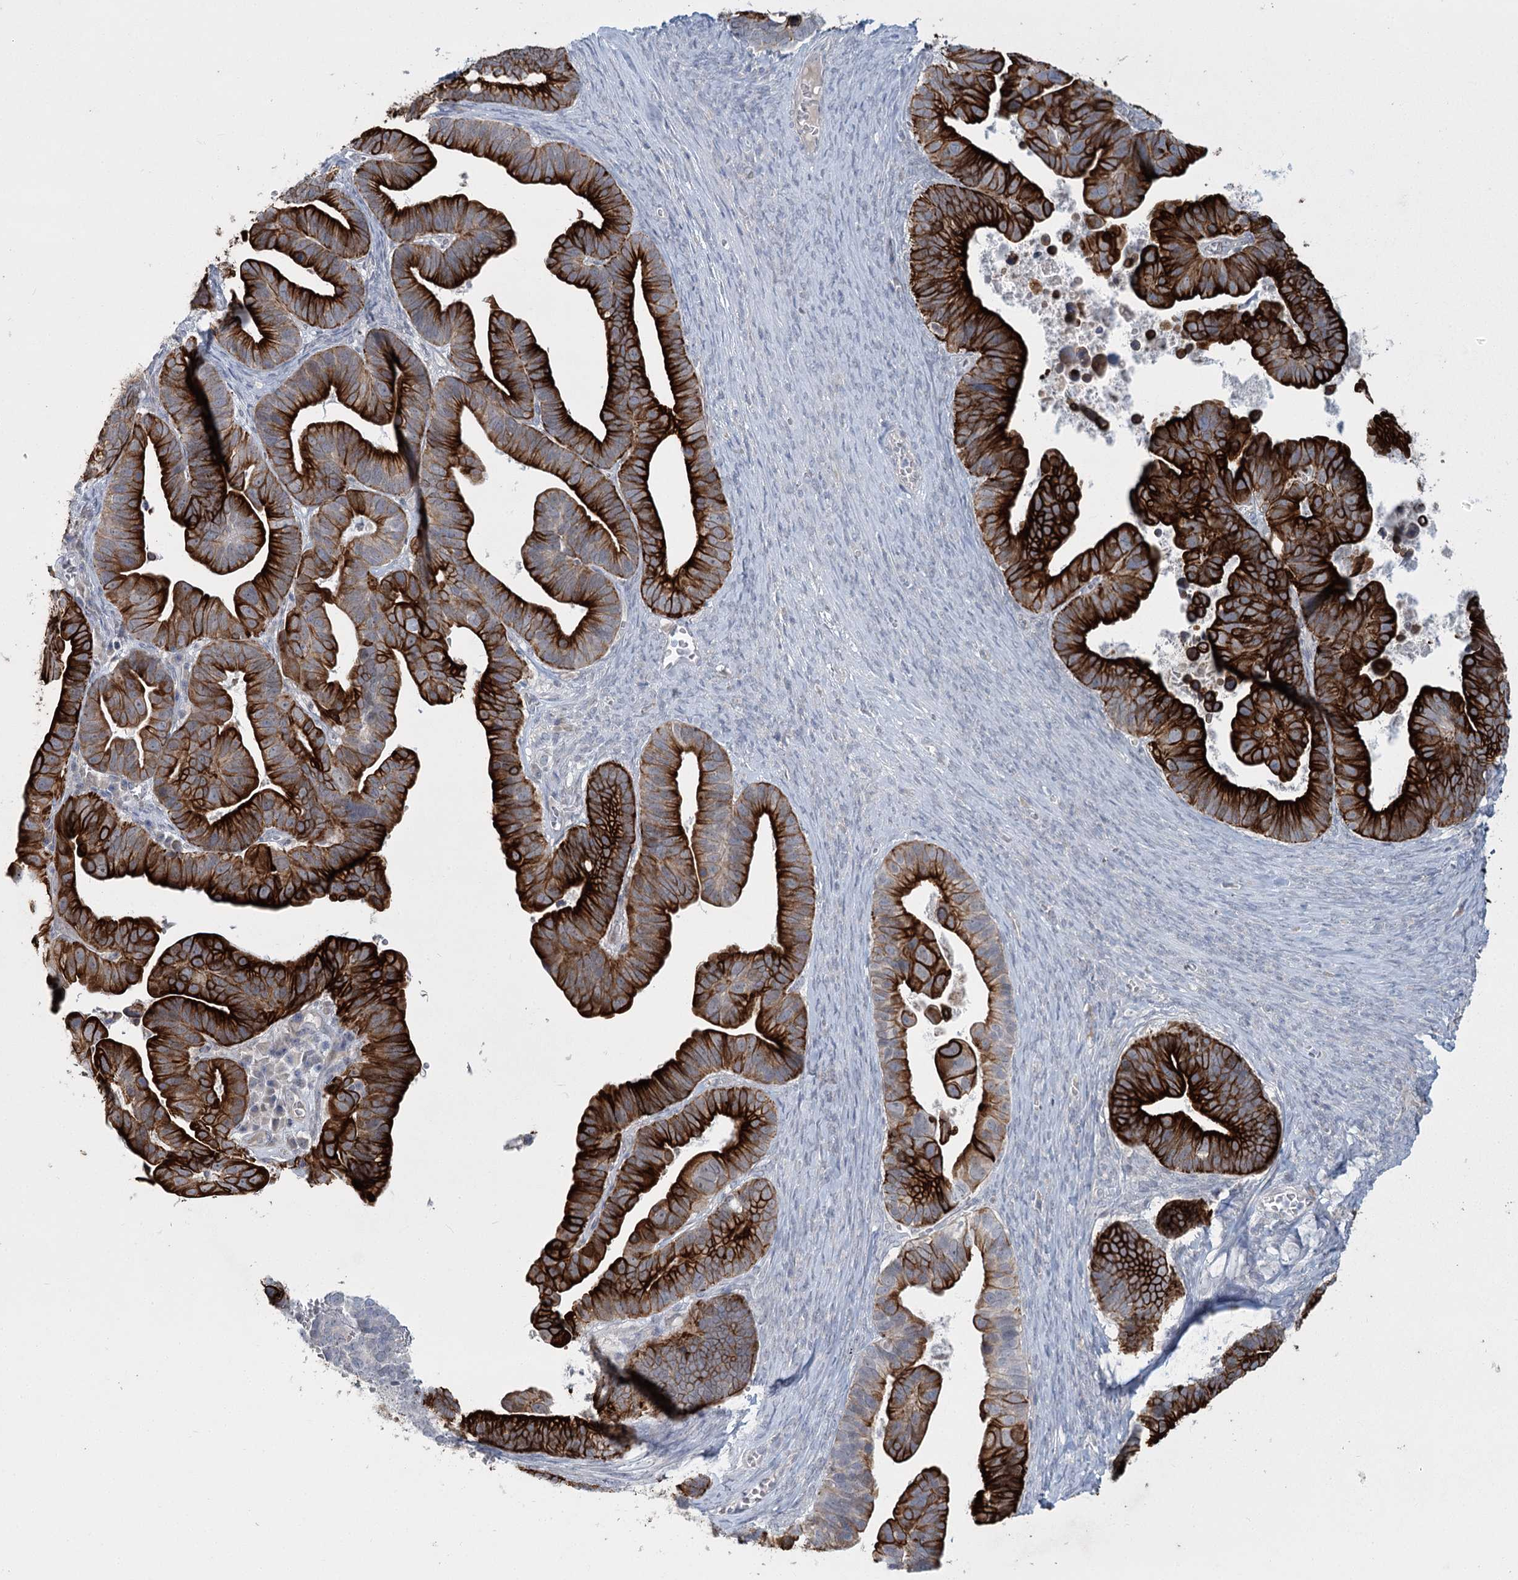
{"staining": {"intensity": "strong", "quantity": ">75%", "location": "cytoplasmic/membranous"}, "tissue": "ovarian cancer", "cell_type": "Tumor cells", "image_type": "cancer", "snomed": [{"axis": "morphology", "description": "Cystadenocarcinoma, serous, NOS"}, {"axis": "topography", "description": "Ovary"}], "caption": "A high amount of strong cytoplasmic/membranous positivity is seen in about >75% of tumor cells in serous cystadenocarcinoma (ovarian) tissue.", "gene": "ABITRAM", "patient": {"sex": "female", "age": 56}}